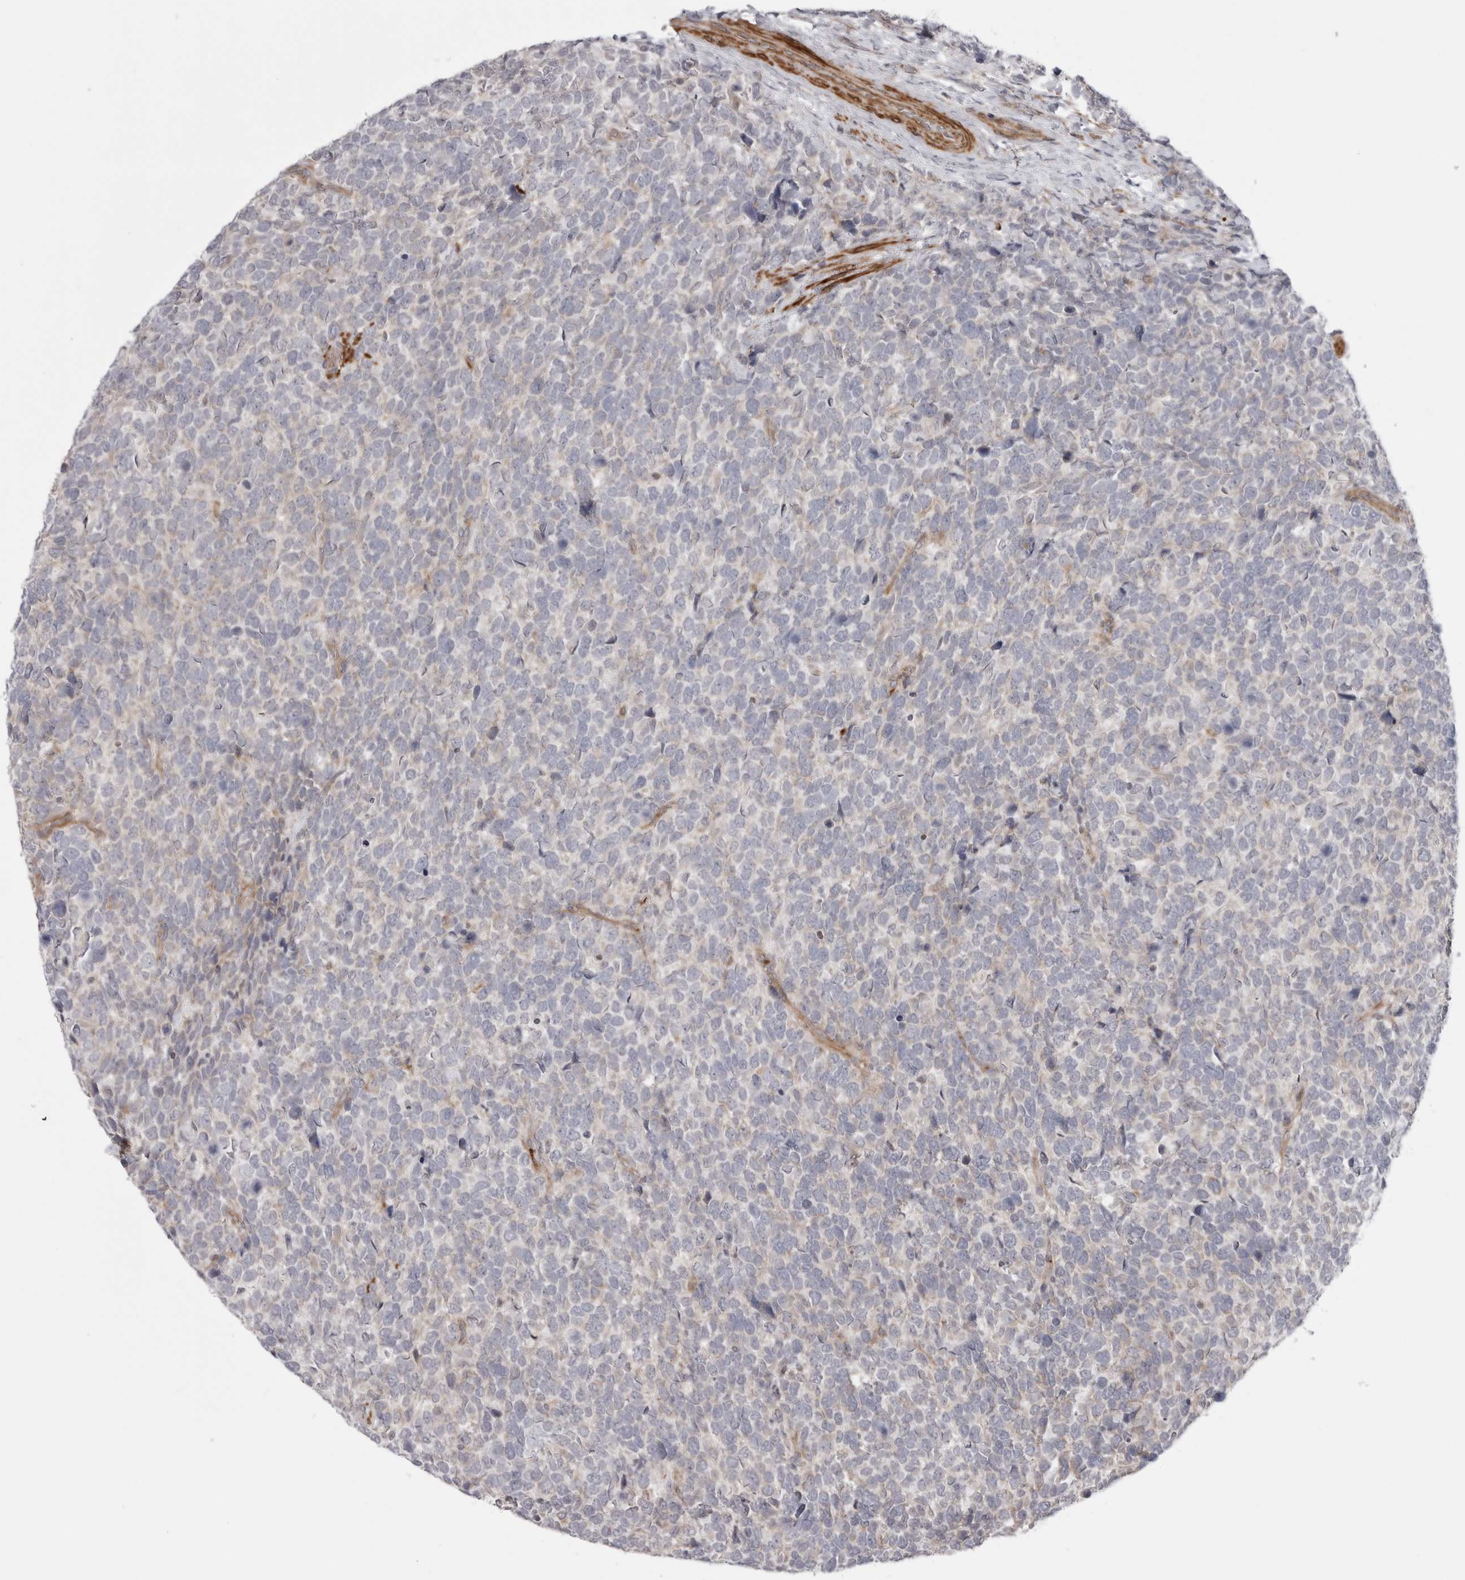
{"staining": {"intensity": "negative", "quantity": "none", "location": "none"}, "tissue": "urothelial cancer", "cell_type": "Tumor cells", "image_type": "cancer", "snomed": [{"axis": "morphology", "description": "Urothelial carcinoma, High grade"}, {"axis": "topography", "description": "Urinary bladder"}], "caption": "Tumor cells are negative for protein expression in human urothelial cancer.", "gene": "SCP2", "patient": {"sex": "female", "age": 82}}